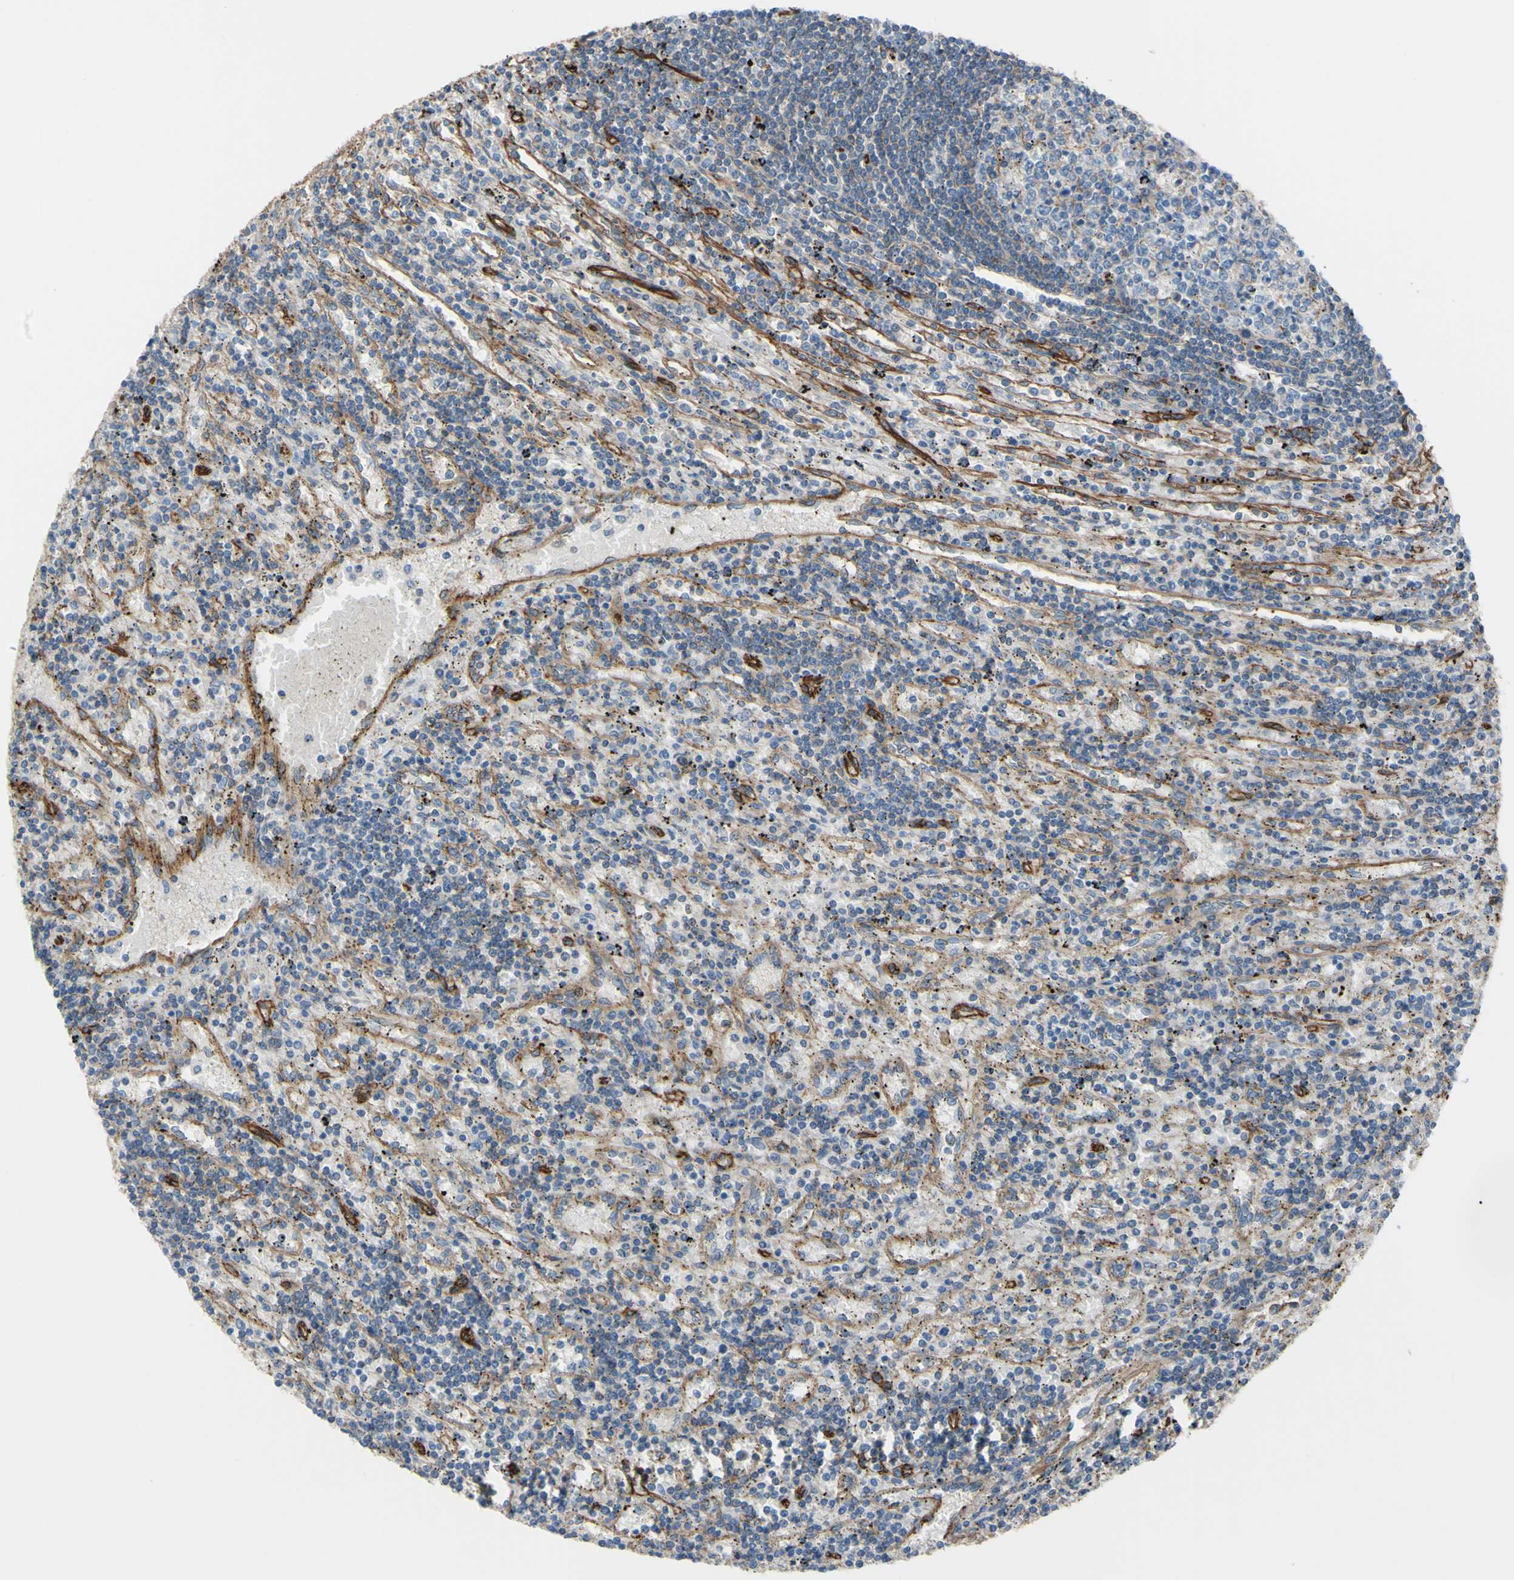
{"staining": {"intensity": "weak", "quantity": ">75%", "location": "cytoplasmic/membranous"}, "tissue": "lymphoma", "cell_type": "Tumor cells", "image_type": "cancer", "snomed": [{"axis": "morphology", "description": "Malignant lymphoma, non-Hodgkin's type, Low grade"}, {"axis": "topography", "description": "Spleen"}], "caption": "This image reveals lymphoma stained with IHC to label a protein in brown. The cytoplasmic/membranous of tumor cells show weak positivity for the protein. Nuclei are counter-stained blue.", "gene": "TPBG", "patient": {"sex": "male", "age": 76}}